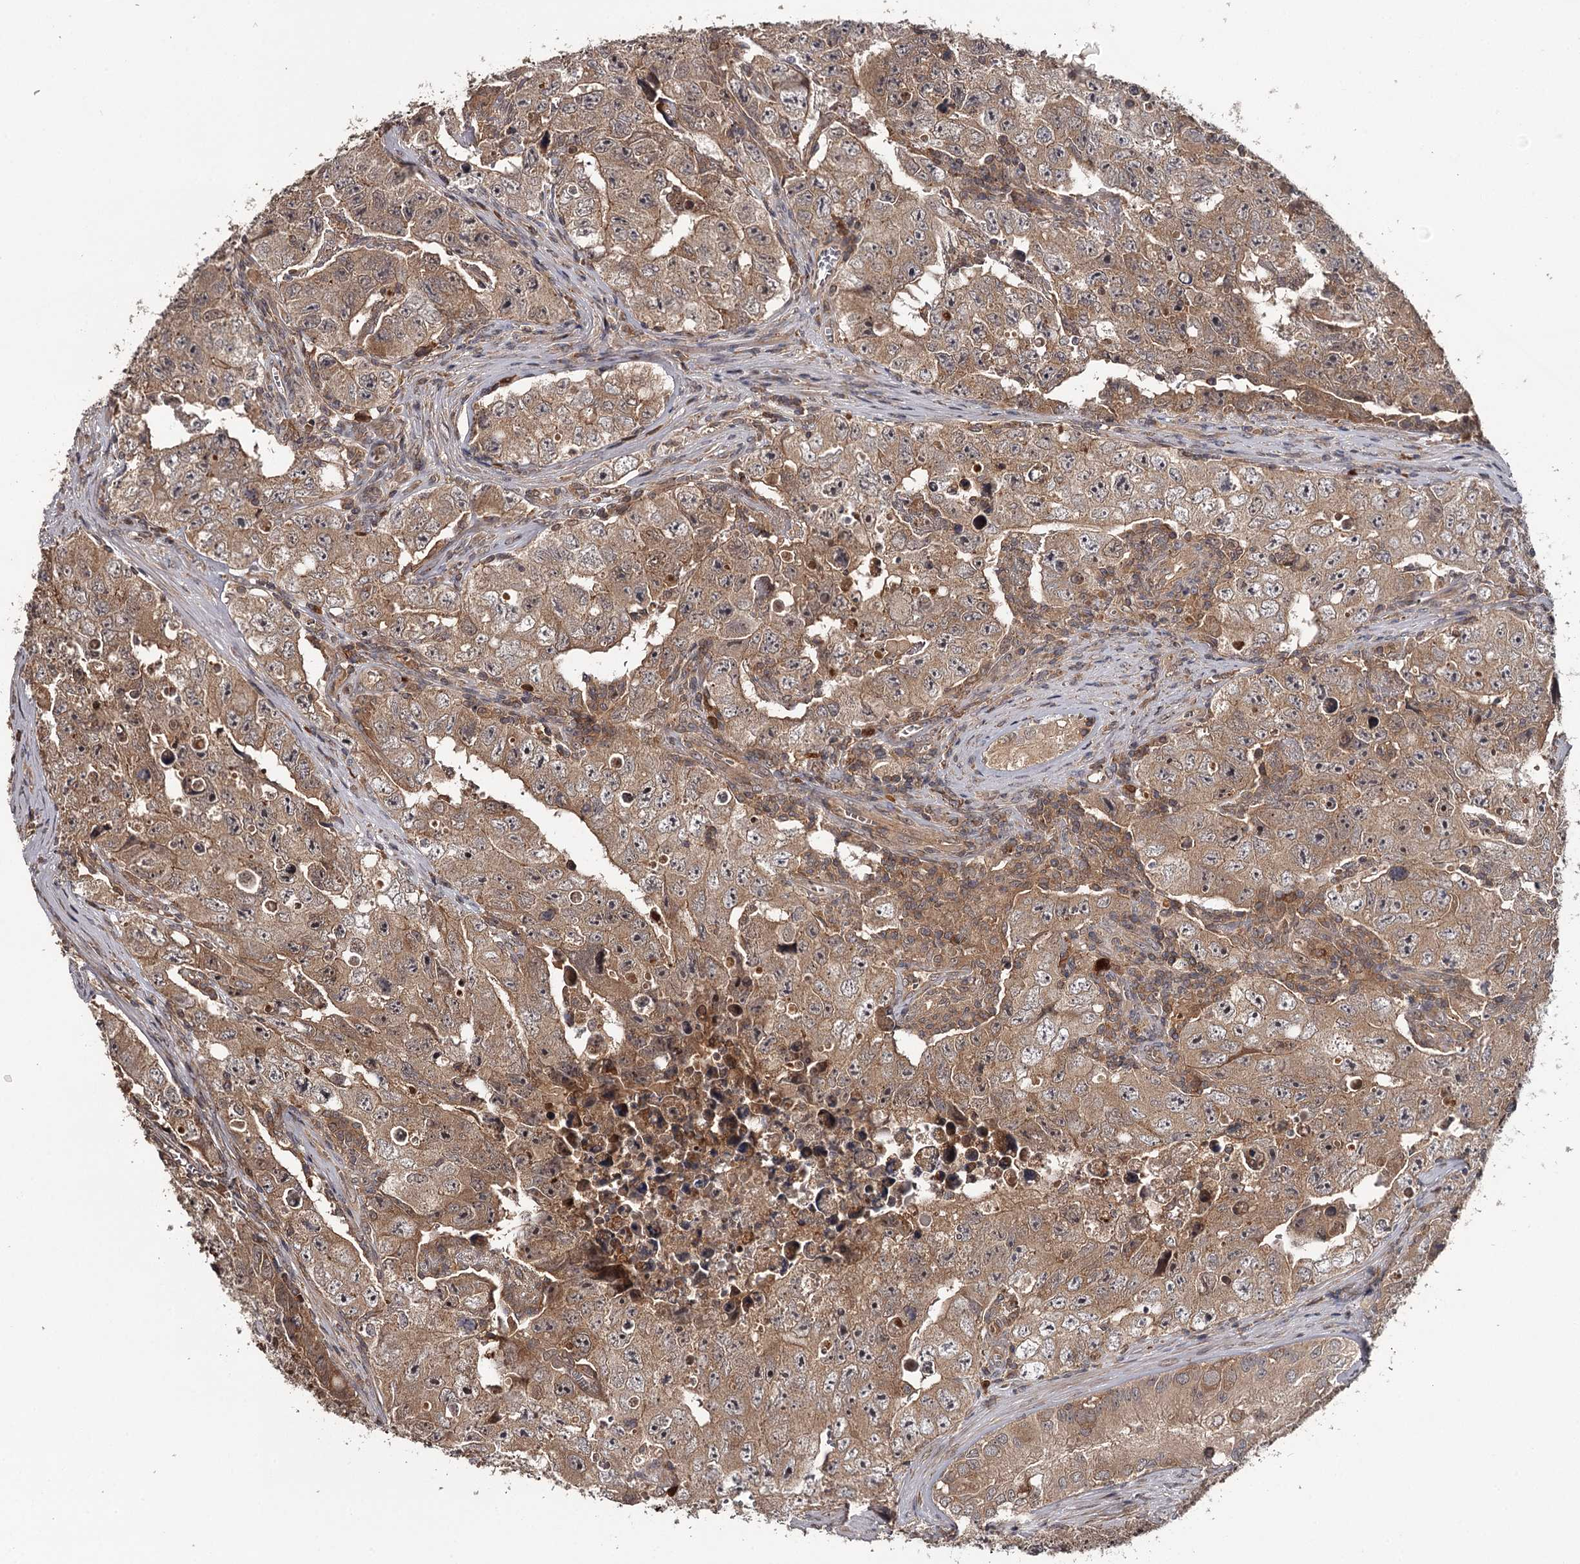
{"staining": {"intensity": "weak", "quantity": "25%-75%", "location": "cytoplasmic/membranous"}, "tissue": "testis cancer", "cell_type": "Tumor cells", "image_type": "cancer", "snomed": [{"axis": "morphology", "description": "Carcinoma, Embryonal, NOS"}, {"axis": "topography", "description": "Testis"}], "caption": "Protein staining exhibits weak cytoplasmic/membranous staining in approximately 25%-75% of tumor cells in testis cancer. (brown staining indicates protein expression, while blue staining denotes nuclei).", "gene": "TTC12", "patient": {"sex": "male", "age": 17}}